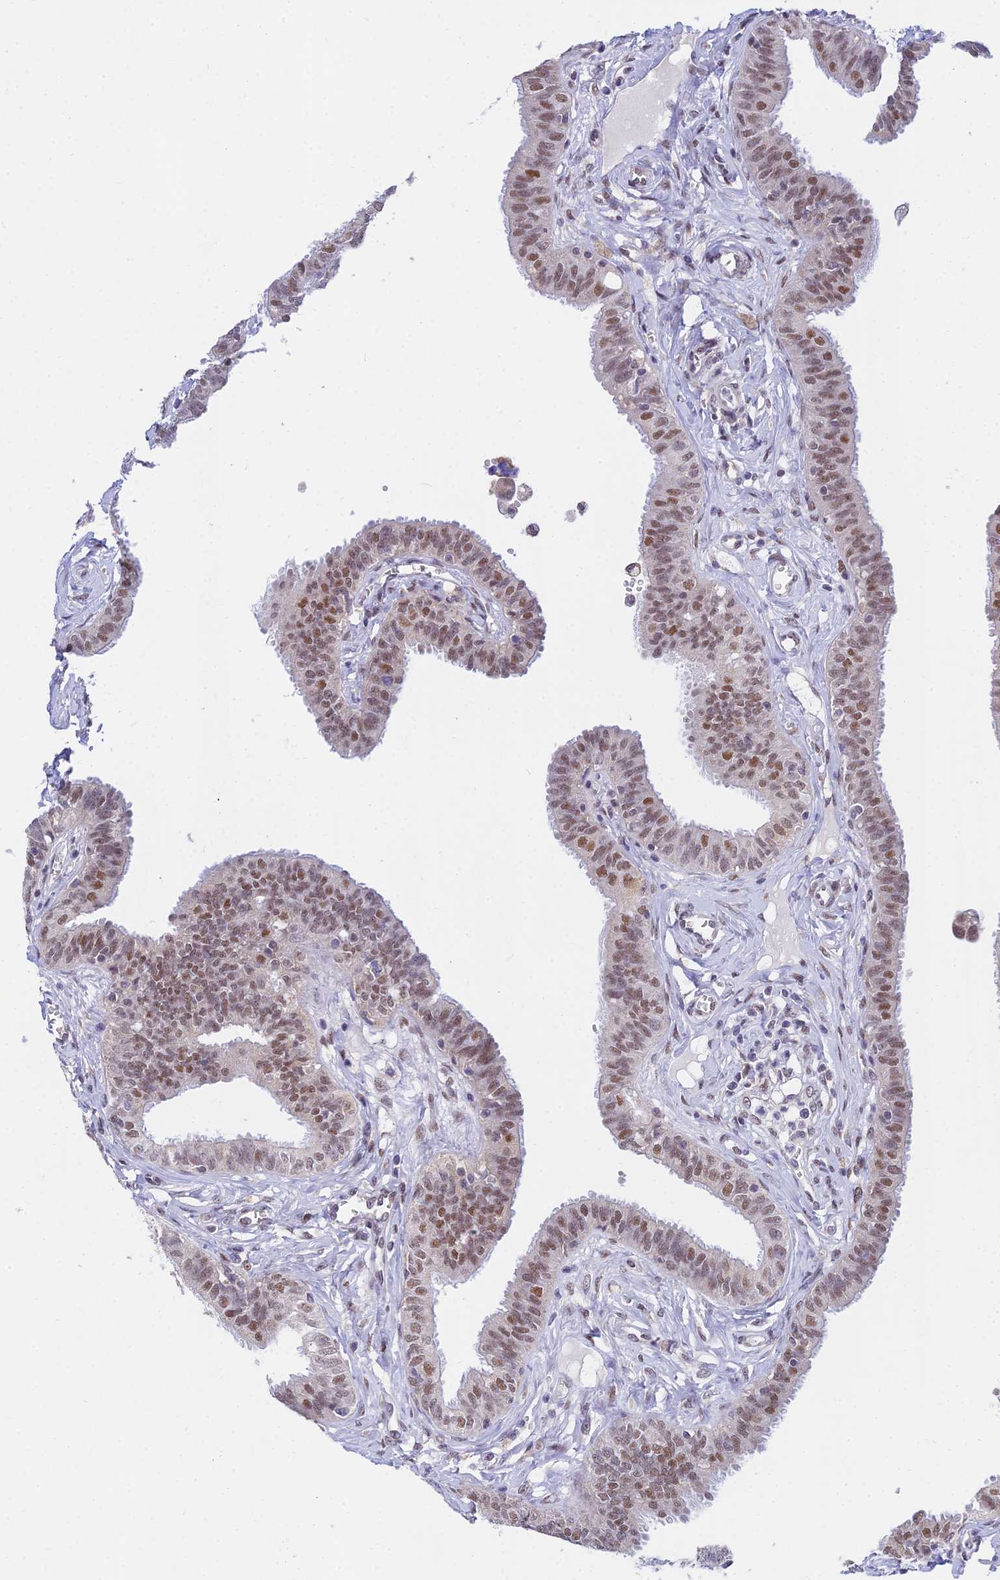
{"staining": {"intensity": "moderate", "quantity": ">75%", "location": "nuclear"}, "tissue": "fallopian tube", "cell_type": "Glandular cells", "image_type": "normal", "snomed": [{"axis": "morphology", "description": "Normal tissue, NOS"}, {"axis": "morphology", "description": "Carcinoma, NOS"}, {"axis": "topography", "description": "Fallopian tube"}, {"axis": "topography", "description": "Ovary"}], "caption": "The immunohistochemical stain labels moderate nuclear positivity in glandular cells of unremarkable fallopian tube.", "gene": "C2orf49", "patient": {"sex": "female", "age": 59}}